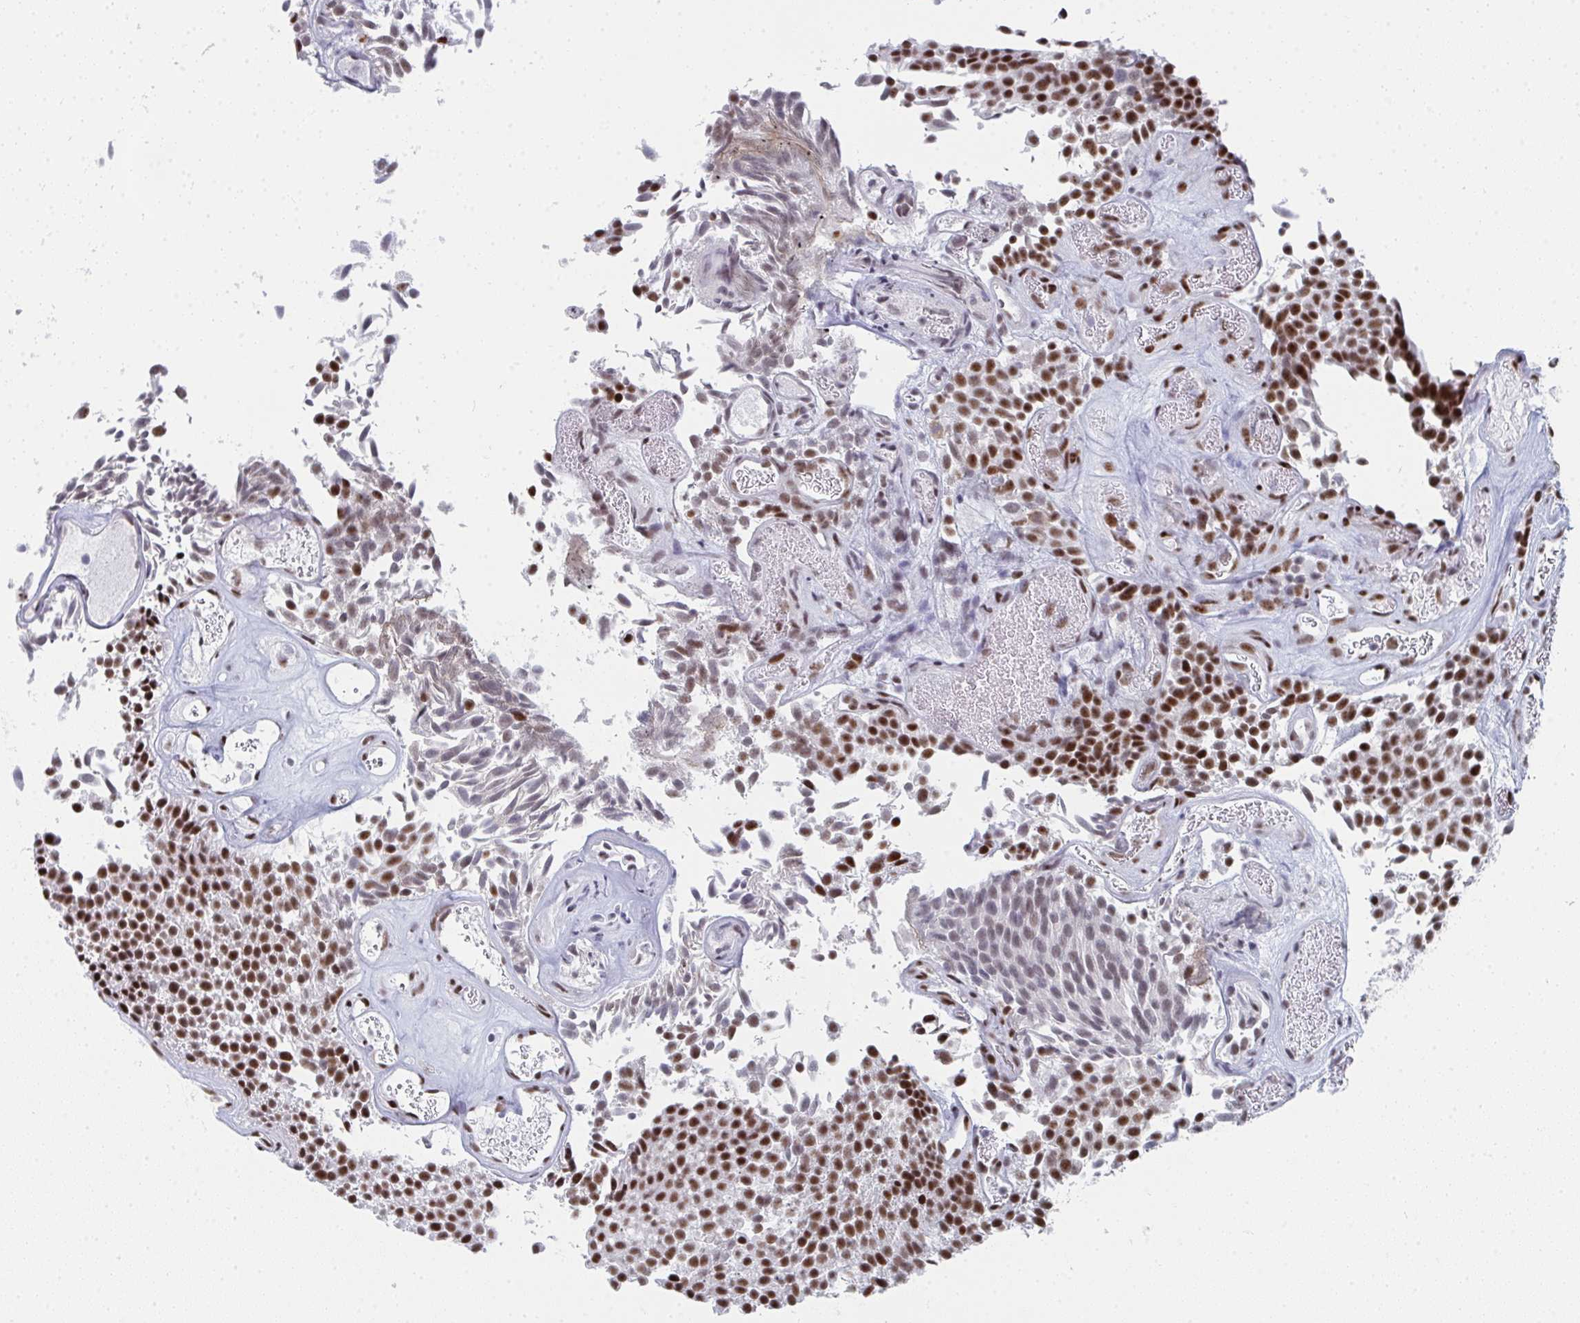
{"staining": {"intensity": "moderate", "quantity": ">75%", "location": "nuclear"}, "tissue": "urothelial cancer", "cell_type": "Tumor cells", "image_type": "cancer", "snomed": [{"axis": "morphology", "description": "Urothelial carcinoma, Low grade"}, {"axis": "topography", "description": "Urinary bladder"}], "caption": "DAB immunohistochemical staining of urothelial cancer reveals moderate nuclear protein positivity in about >75% of tumor cells.", "gene": "SNRNP70", "patient": {"sex": "female", "age": 79}}